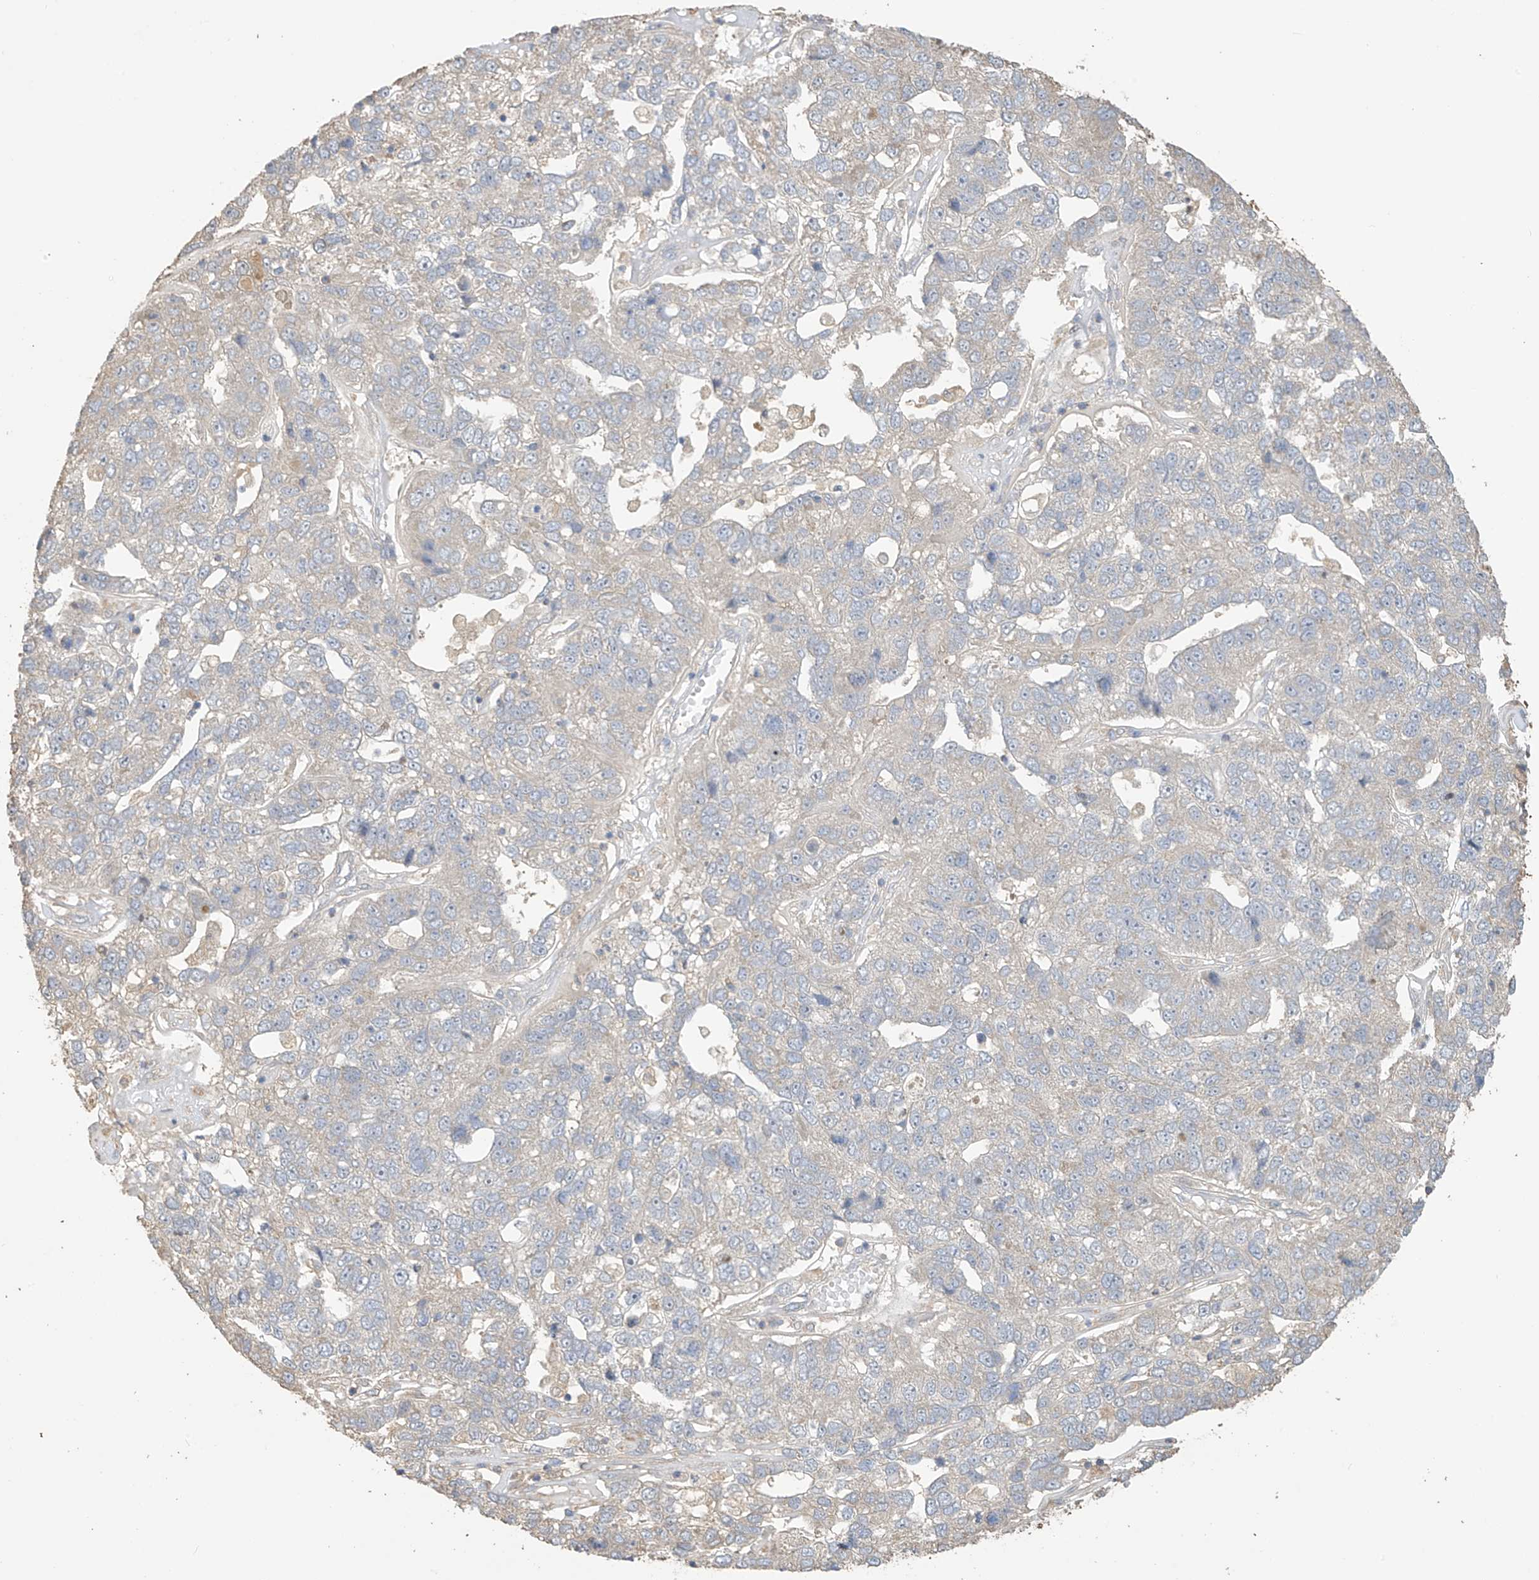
{"staining": {"intensity": "negative", "quantity": "none", "location": "none"}, "tissue": "pancreatic cancer", "cell_type": "Tumor cells", "image_type": "cancer", "snomed": [{"axis": "morphology", "description": "Adenocarcinoma, NOS"}, {"axis": "topography", "description": "Pancreas"}], "caption": "IHC of pancreatic adenocarcinoma demonstrates no staining in tumor cells.", "gene": "SLFN14", "patient": {"sex": "female", "age": 61}}